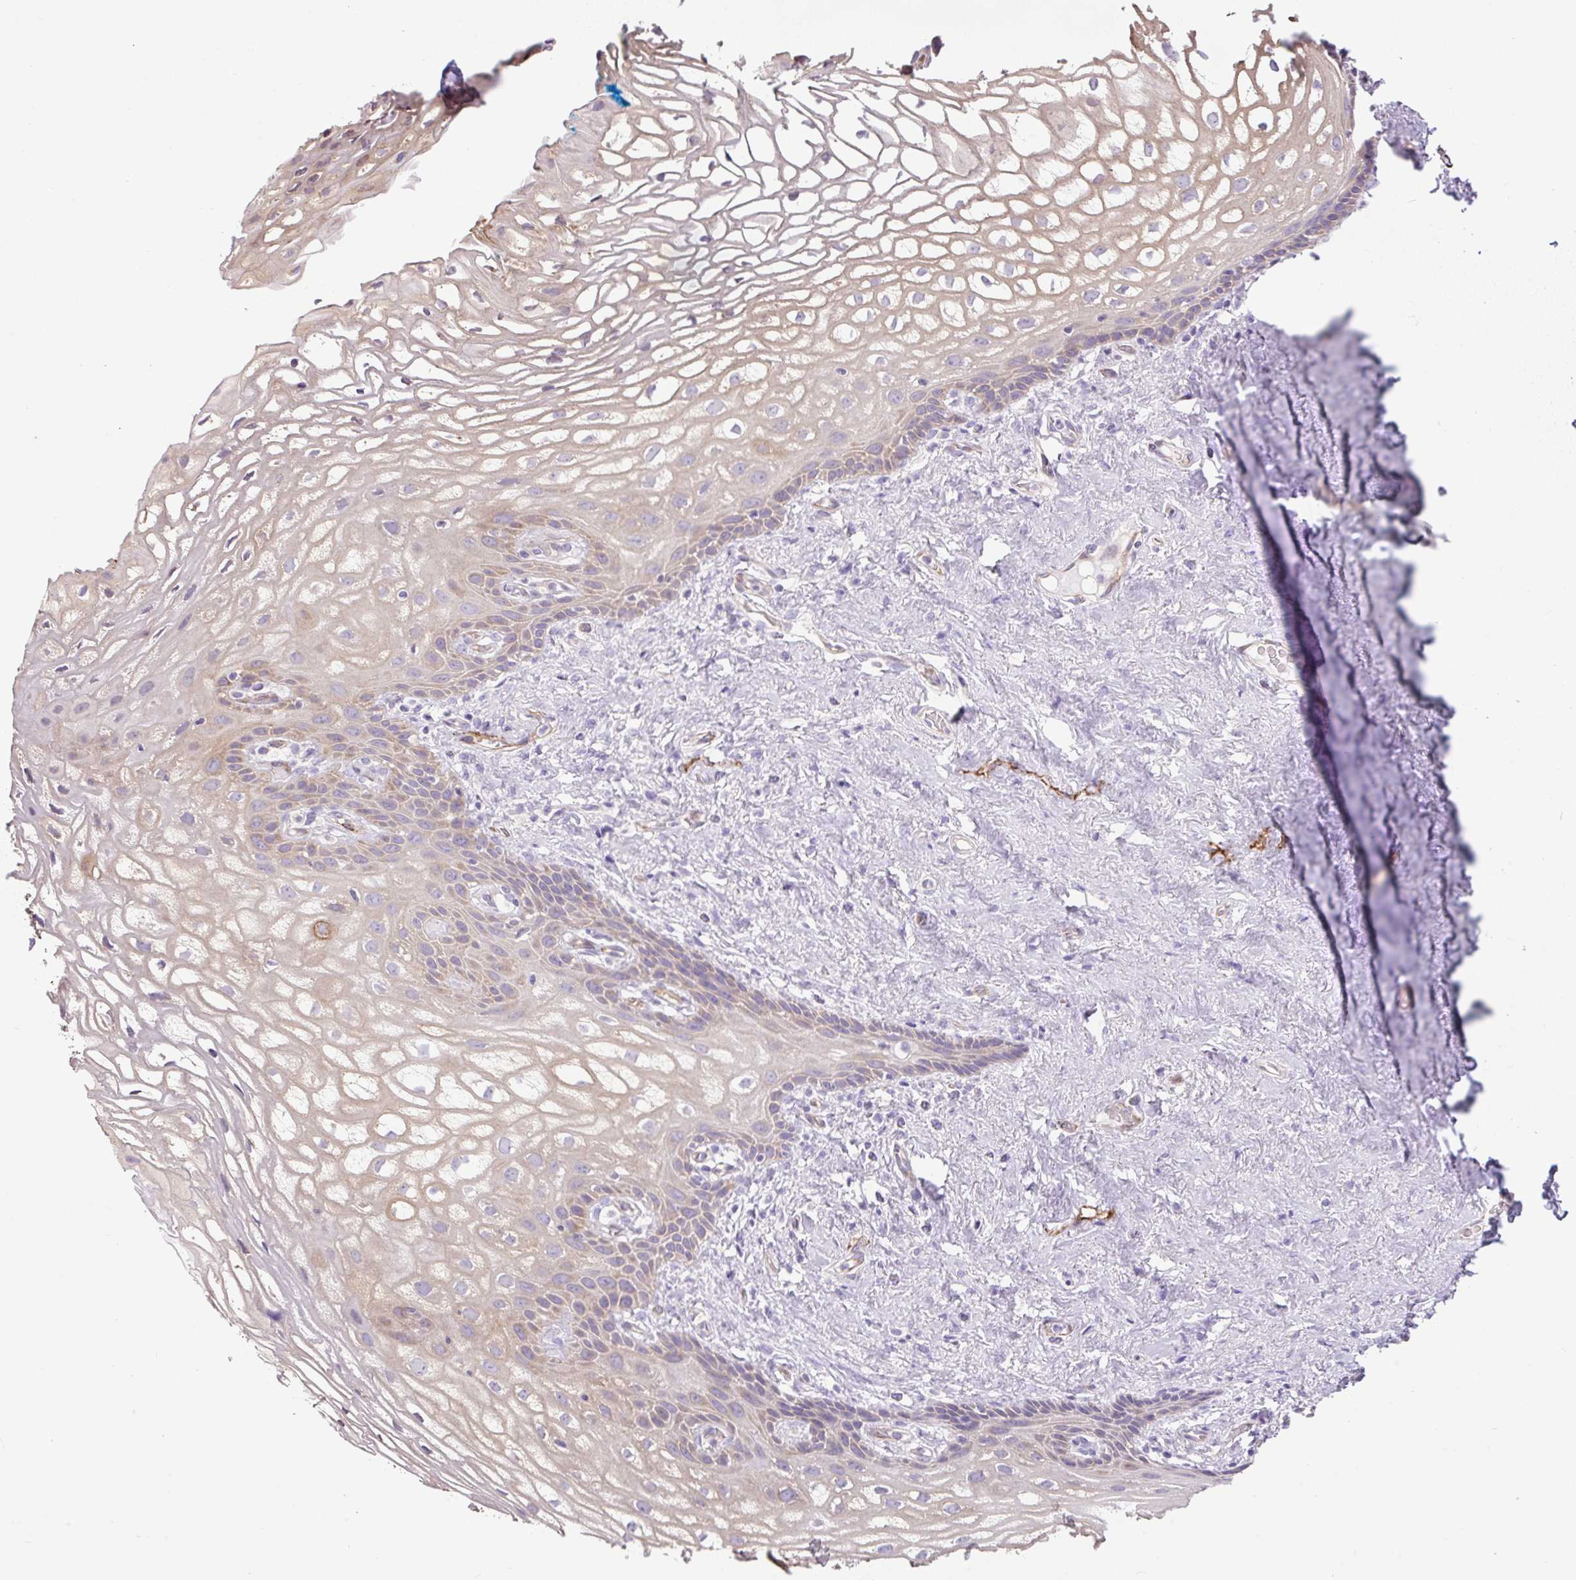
{"staining": {"intensity": "weak", "quantity": "25%-75%", "location": "cytoplasmic/membranous"}, "tissue": "vagina", "cell_type": "Squamous epithelial cells", "image_type": "normal", "snomed": [{"axis": "morphology", "description": "Normal tissue, NOS"}, {"axis": "morphology", "description": "Adenocarcinoma, NOS"}, {"axis": "topography", "description": "Rectum"}, {"axis": "topography", "description": "Vagina"}, {"axis": "topography", "description": "Peripheral nerve tissue"}], "caption": "A low amount of weak cytoplasmic/membranous staining is present in about 25%-75% of squamous epithelial cells in normal vagina.", "gene": "RNASE10", "patient": {"sex": "female", "age": 71}}